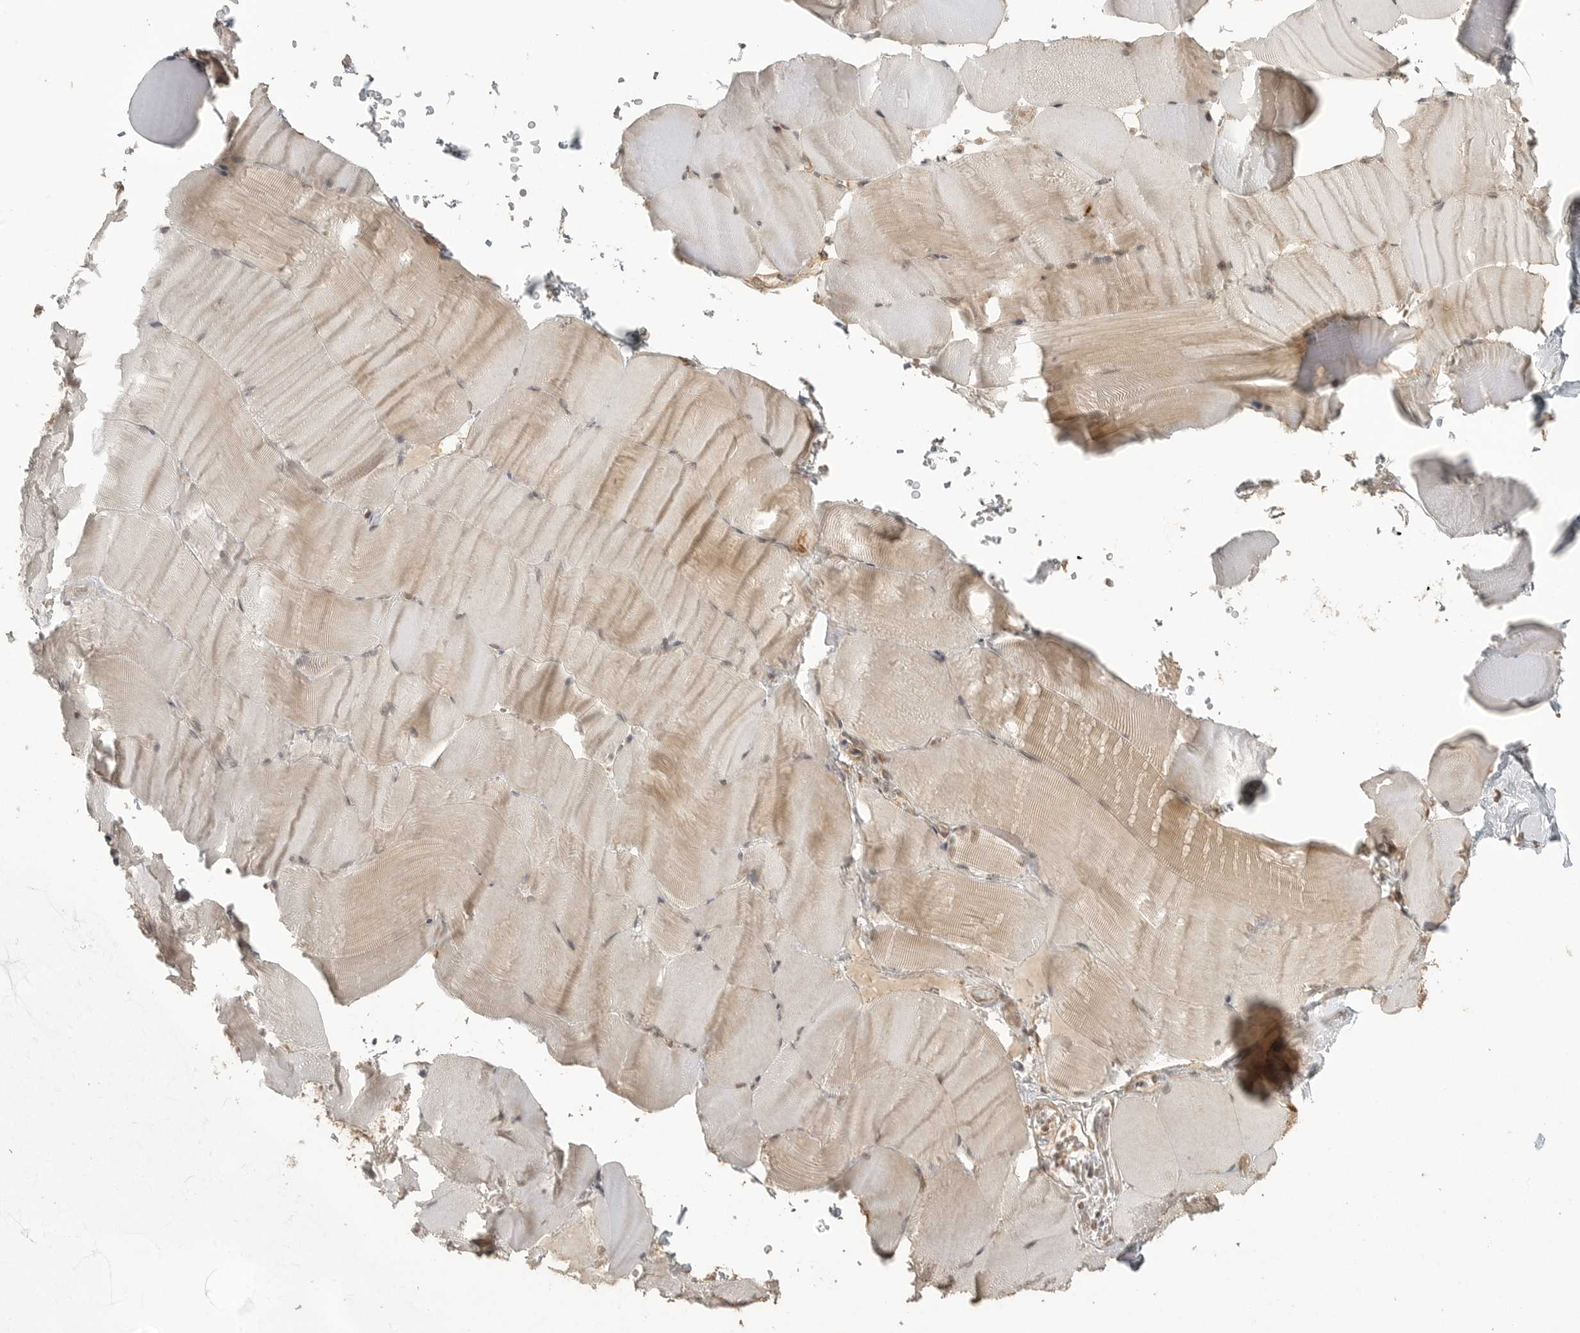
{"staining": {"intensity": "weak", "quantity": "<25%", "location": "cytoplasmic/membranous"}, "tissue": "skeletal muscle", "cell_type": "Myocytes", "image_type": "normal", "snomed": [{"axis": "morphology", "description": "Normal tissue, NOS"}, {"axis": "topography", "description": "Skeletal muscle"}, {"axis": "topography", "description": "Parathyroid gland"}], "caption": "DAB (3,3'-diaminobenzidine) immunohistochemical staining of unremarkable skeletal muscle reveals no significant staining in myocytes. (Brightfield microscopy of DAB immunohistochemistry (IHC) at high magnification).", "gene": "SMG8", "patient": {"sex": "female", "age": 37}}